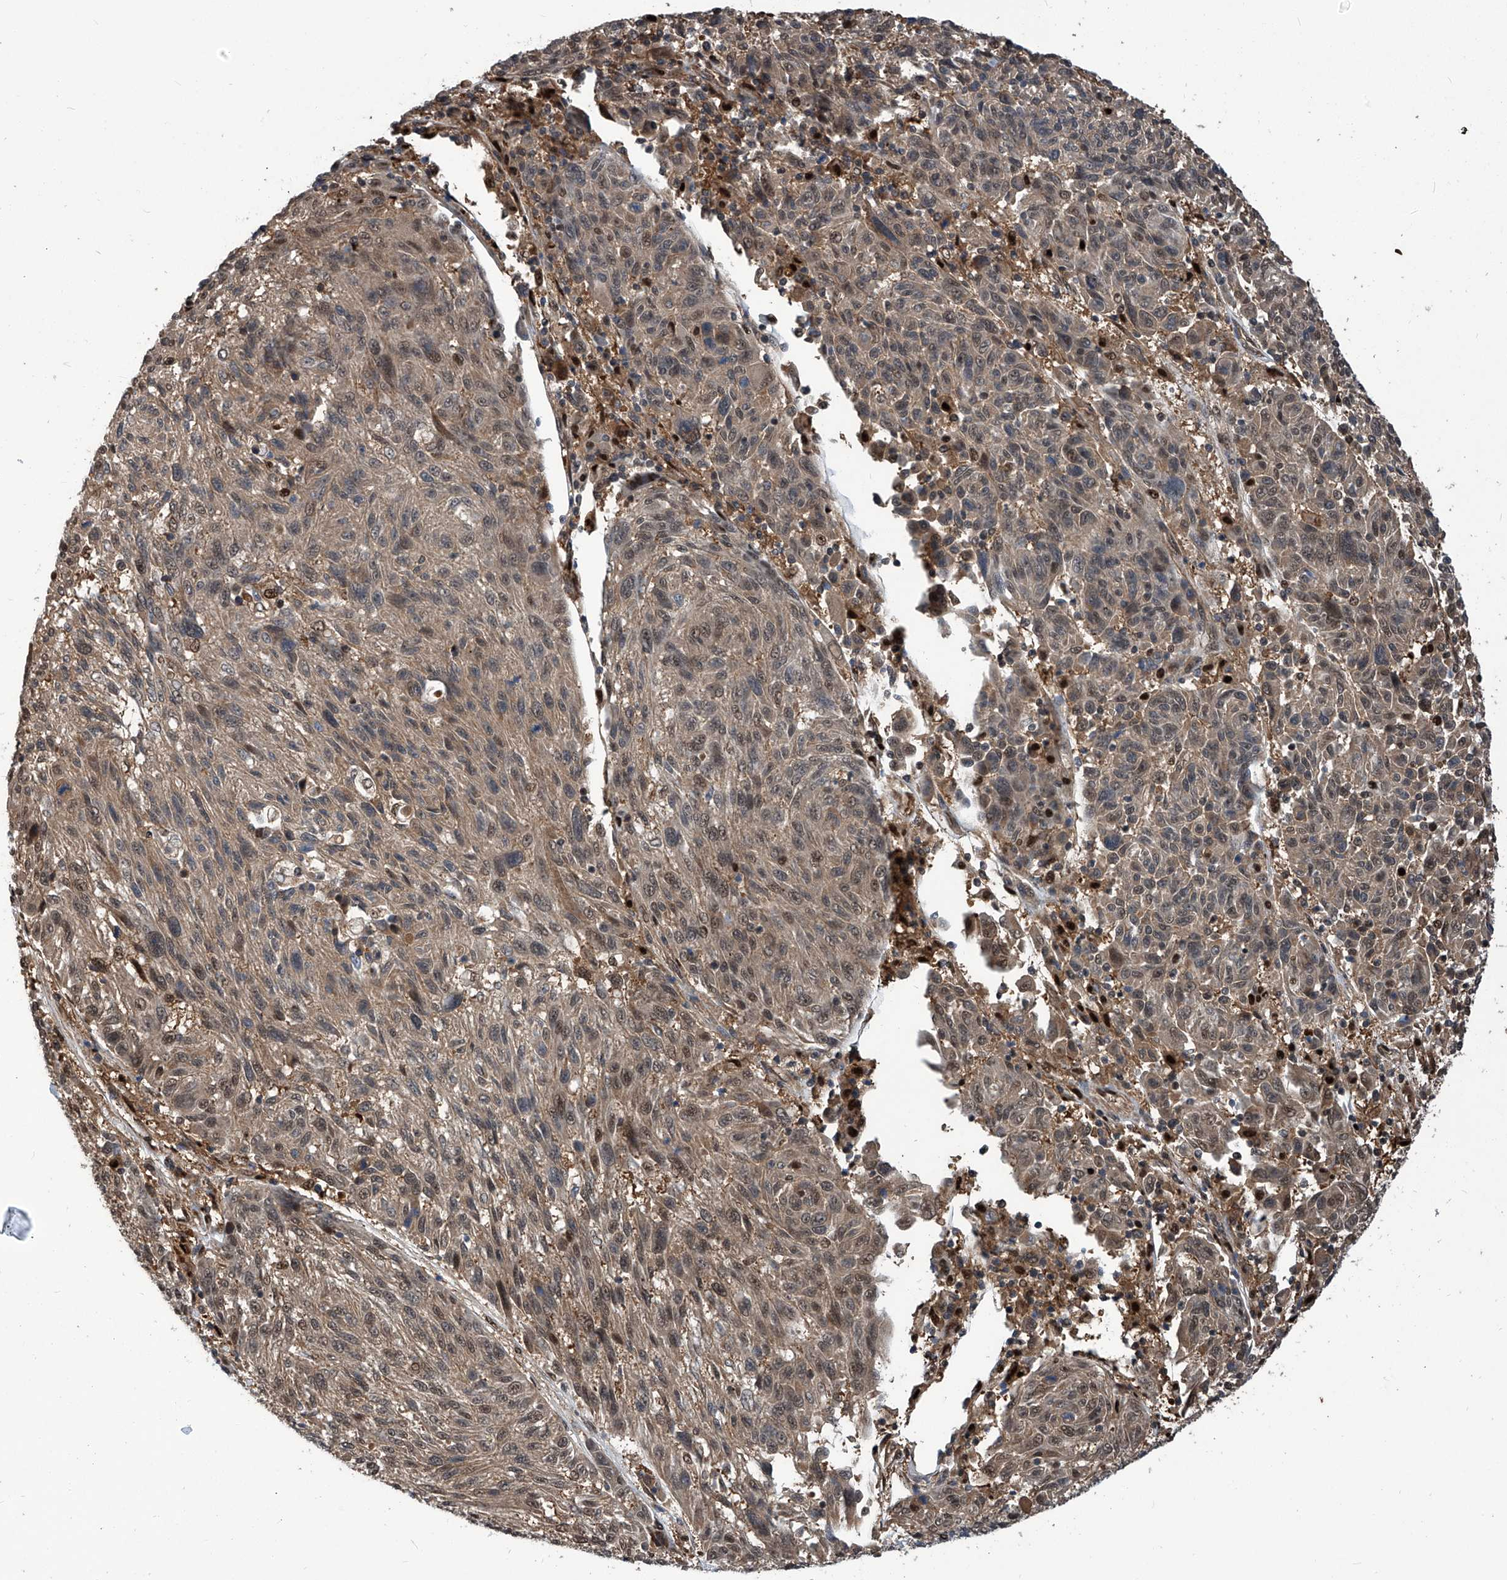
{"staining": {"intensity": "moderate", "quantity": ">75%", "location": "cytoplasmic/membranous,nuclear"}, "tissue": "melanoma", "cell_type": "Tumor cells", "image_type": "cancer", "snomed": [{"axis": "morphology", "description": "Malignant melanoma, NOS"}, {"axis": "topography", "description": "Skin"}], "caption": "Melanoma was stained to show a protein in brown. There is medium levels of moderate cytoplasmic/membranous and nuclear positivity in approximately >75% of tumor cells.", "gene": "PSMB1", "patient": {"sex": "male", "age": 53}}